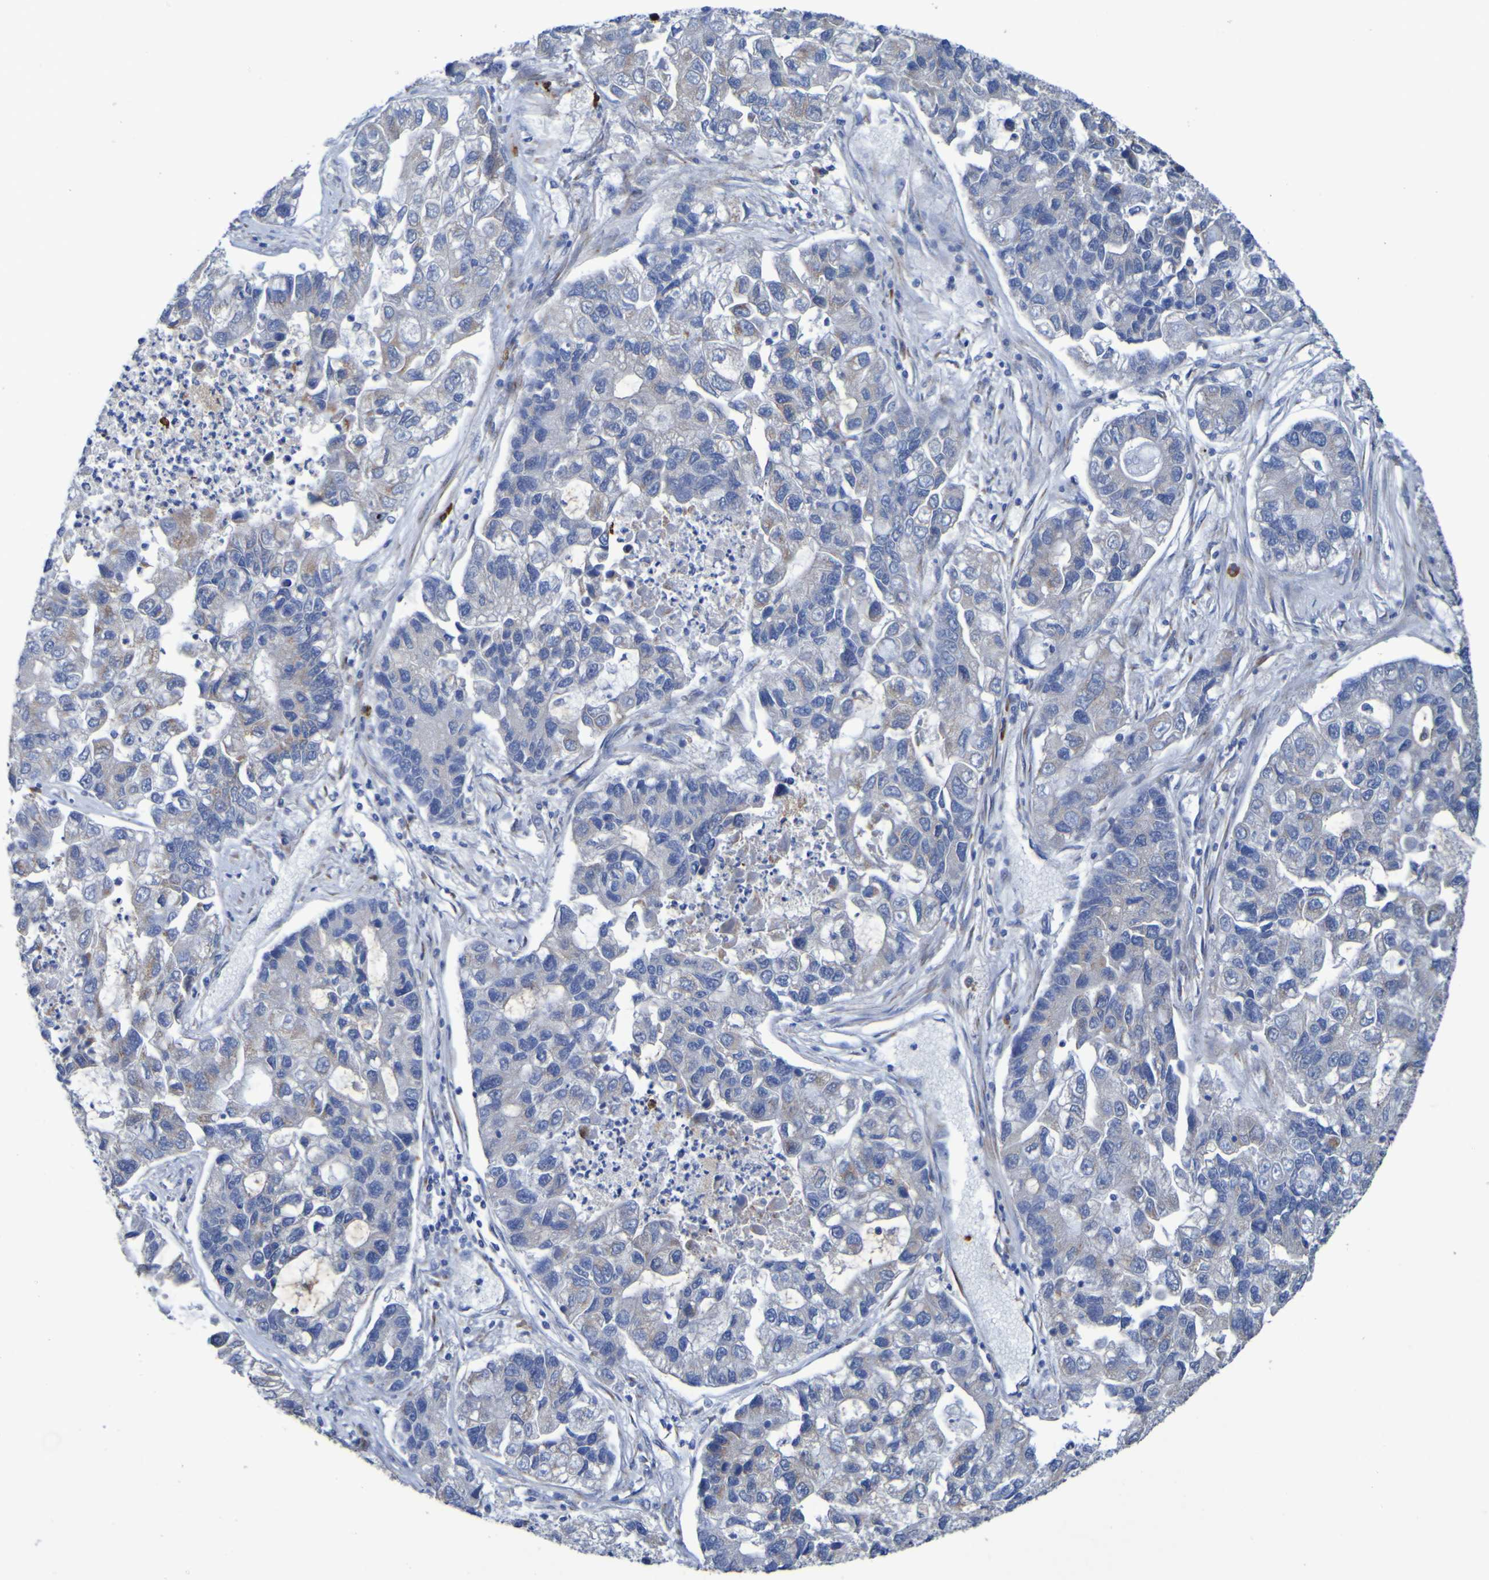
{"staining": {"intensity": "weak", "quantity": "<25%", "location": "cytoplasmic/membranous"}, "tissue": "lung cancer", "cell_type": "Tumor cells", "image_type": "cancer", "snomed": [{"axis": "morphology", "description": "Adenocarcinoma, NOS"}, {"axis": "topography", "description": "Lung"}], "caption": "Image shows no significant protein staining in tumor cells of adenocarcinoma (lung).", "gene": "C11orf24", "patient": {"sex": "female", "age": 51}}